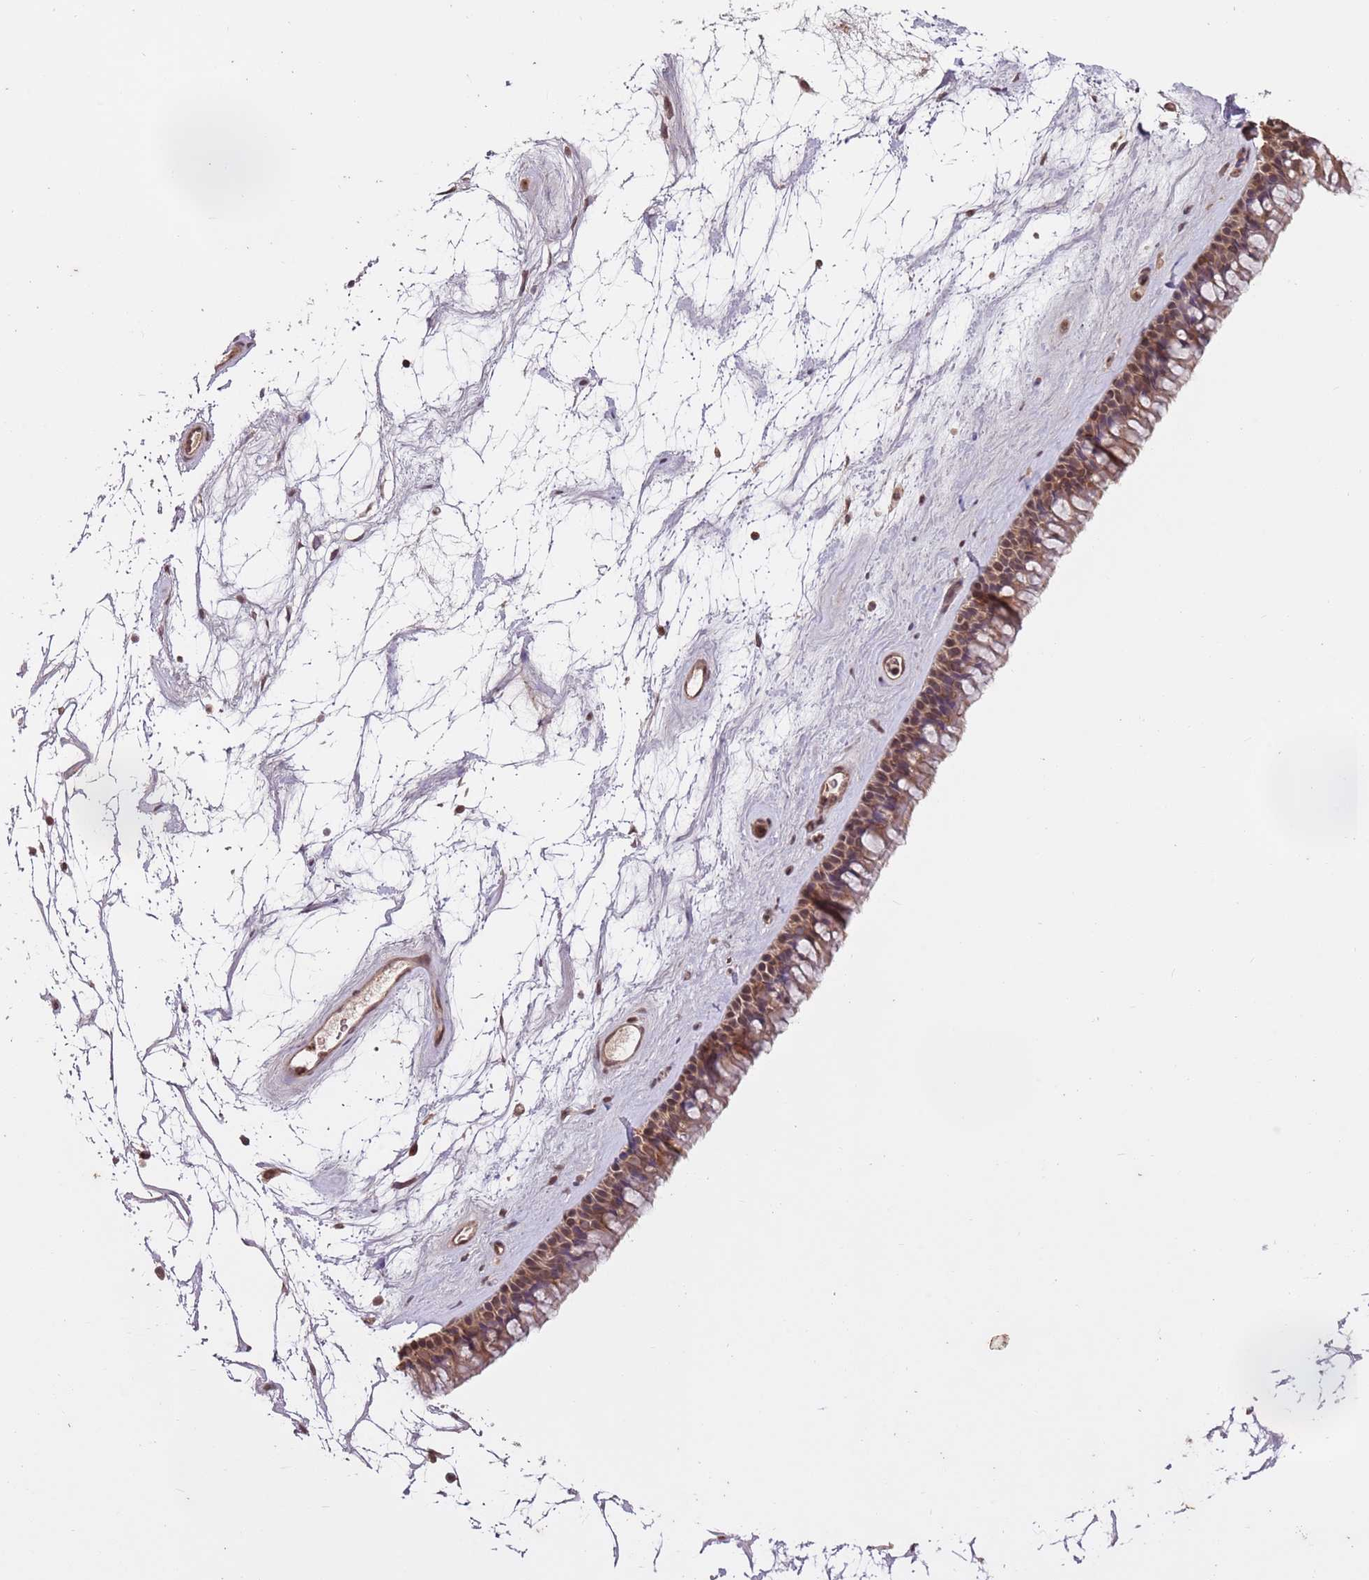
{"staining": {"intensity": "moderate", "quantity": ">75%", "location": "cytoplasmic/membranous,nuclear"}, "tissue": "nasopharynx", "cell_type": "Respiratory epithelial cells", "image_type": "normal", "snomed": [{"axis": "morphology", "description": "Normal tissue, NOS"}, {"axis": "topography", "description": "Nasopharynx"}], "caption": "DAB (3,3'-diaminobenzidine) immunohistochemical staining of normal human nasopharynx displays moderate cytoplasmic/membranous,nuclear protein staining in about >75% of respiratory epithelial cells.", "gene": "CAPN9", "patient": {"sex": "male", "age": 64}}